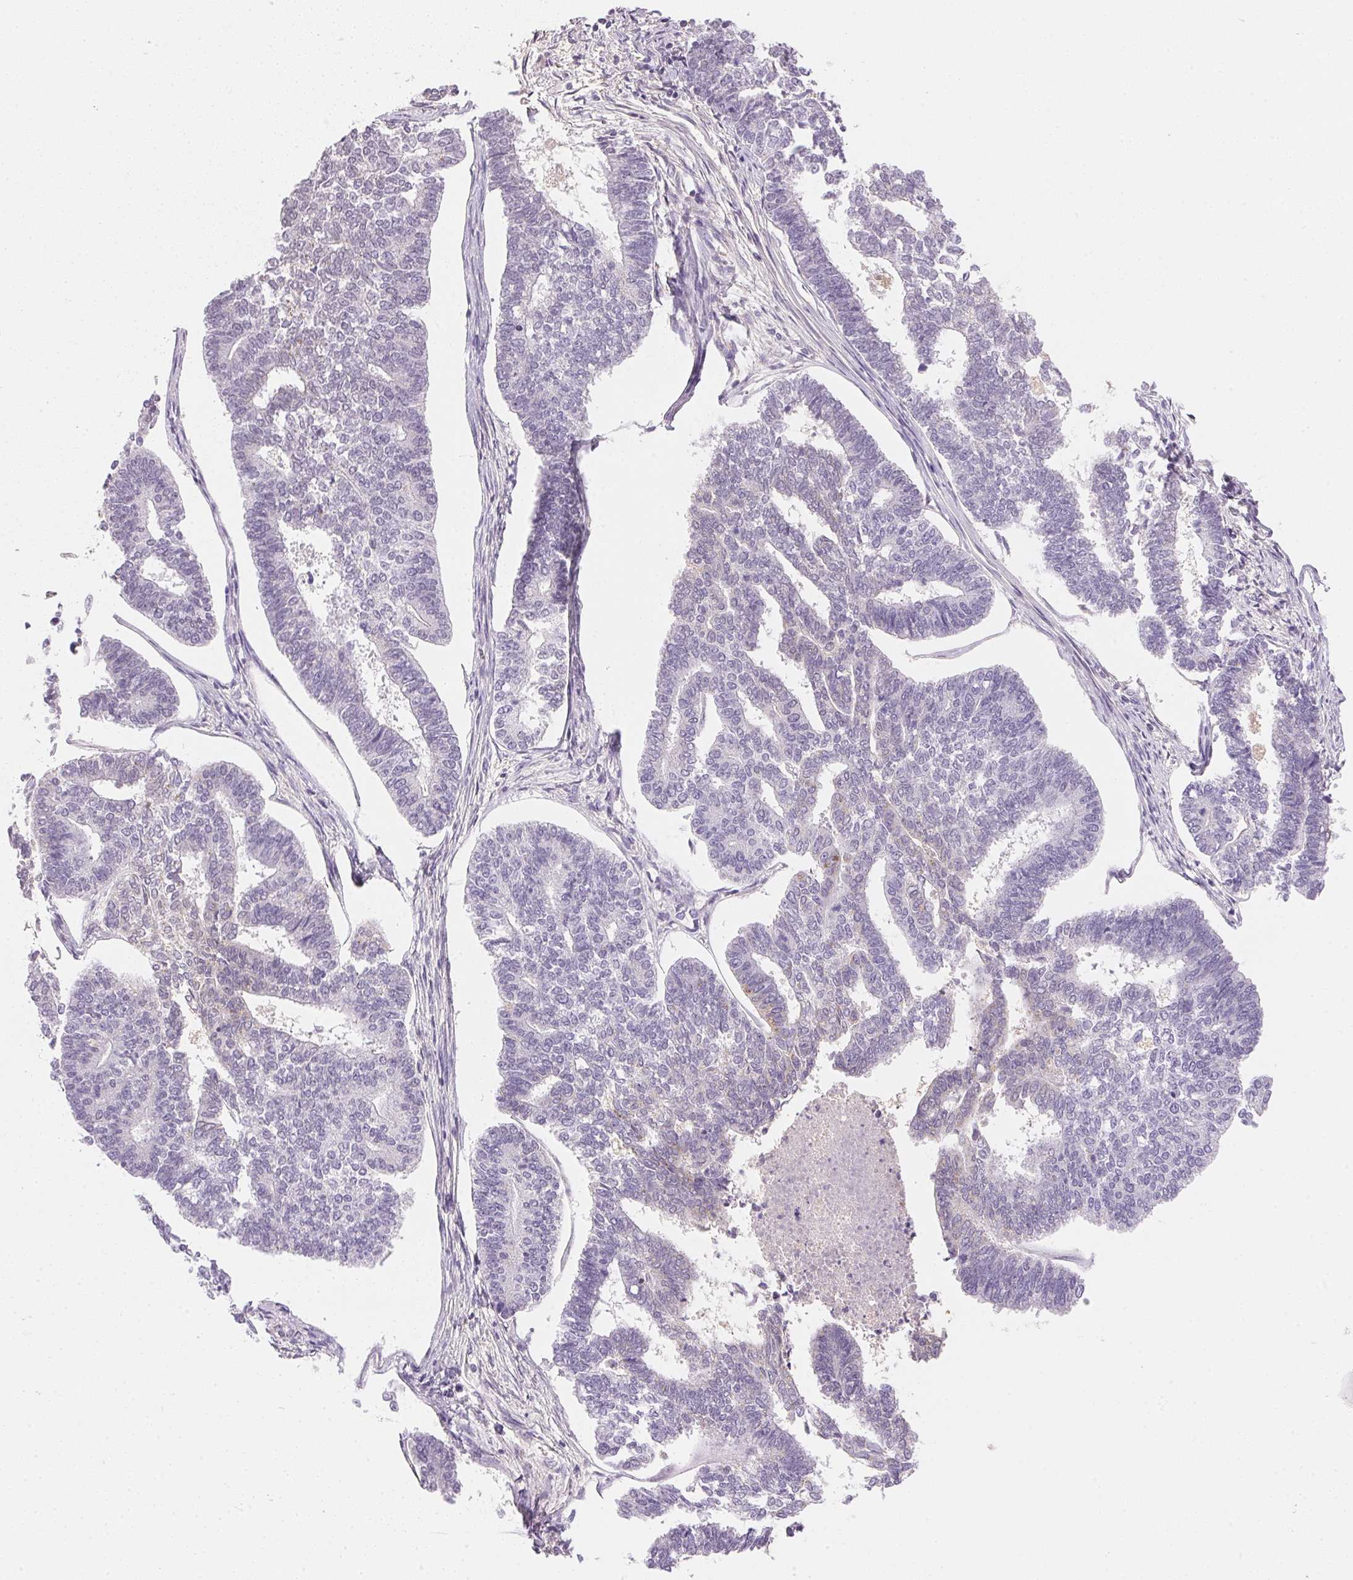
{"staining": {"intensity": "negative", "quantity": "none", "location": "none"}, "tissue": "endometrial cancer", "cell_type": "Tumor cells", "image_type": "cancer", "snomed": [{"axis": "morphology", "description": "Adenocarcinoma, NOS"}, {"axis": "topography", "description": "Endometrium"}], "caption": "An immunohistochemistry (IHC) histopathology image of adenocarcinoma (endometrial) is shown. There is no staining in tumor cells of adenocarcinoma (endometrial). (Stains: DAB IHC with hematoxylin counter stain, Microscopy: brightfield microscopy at high magnification).", "gene": "FNDC4", "patient": {"sex": "female", "age": 70}}